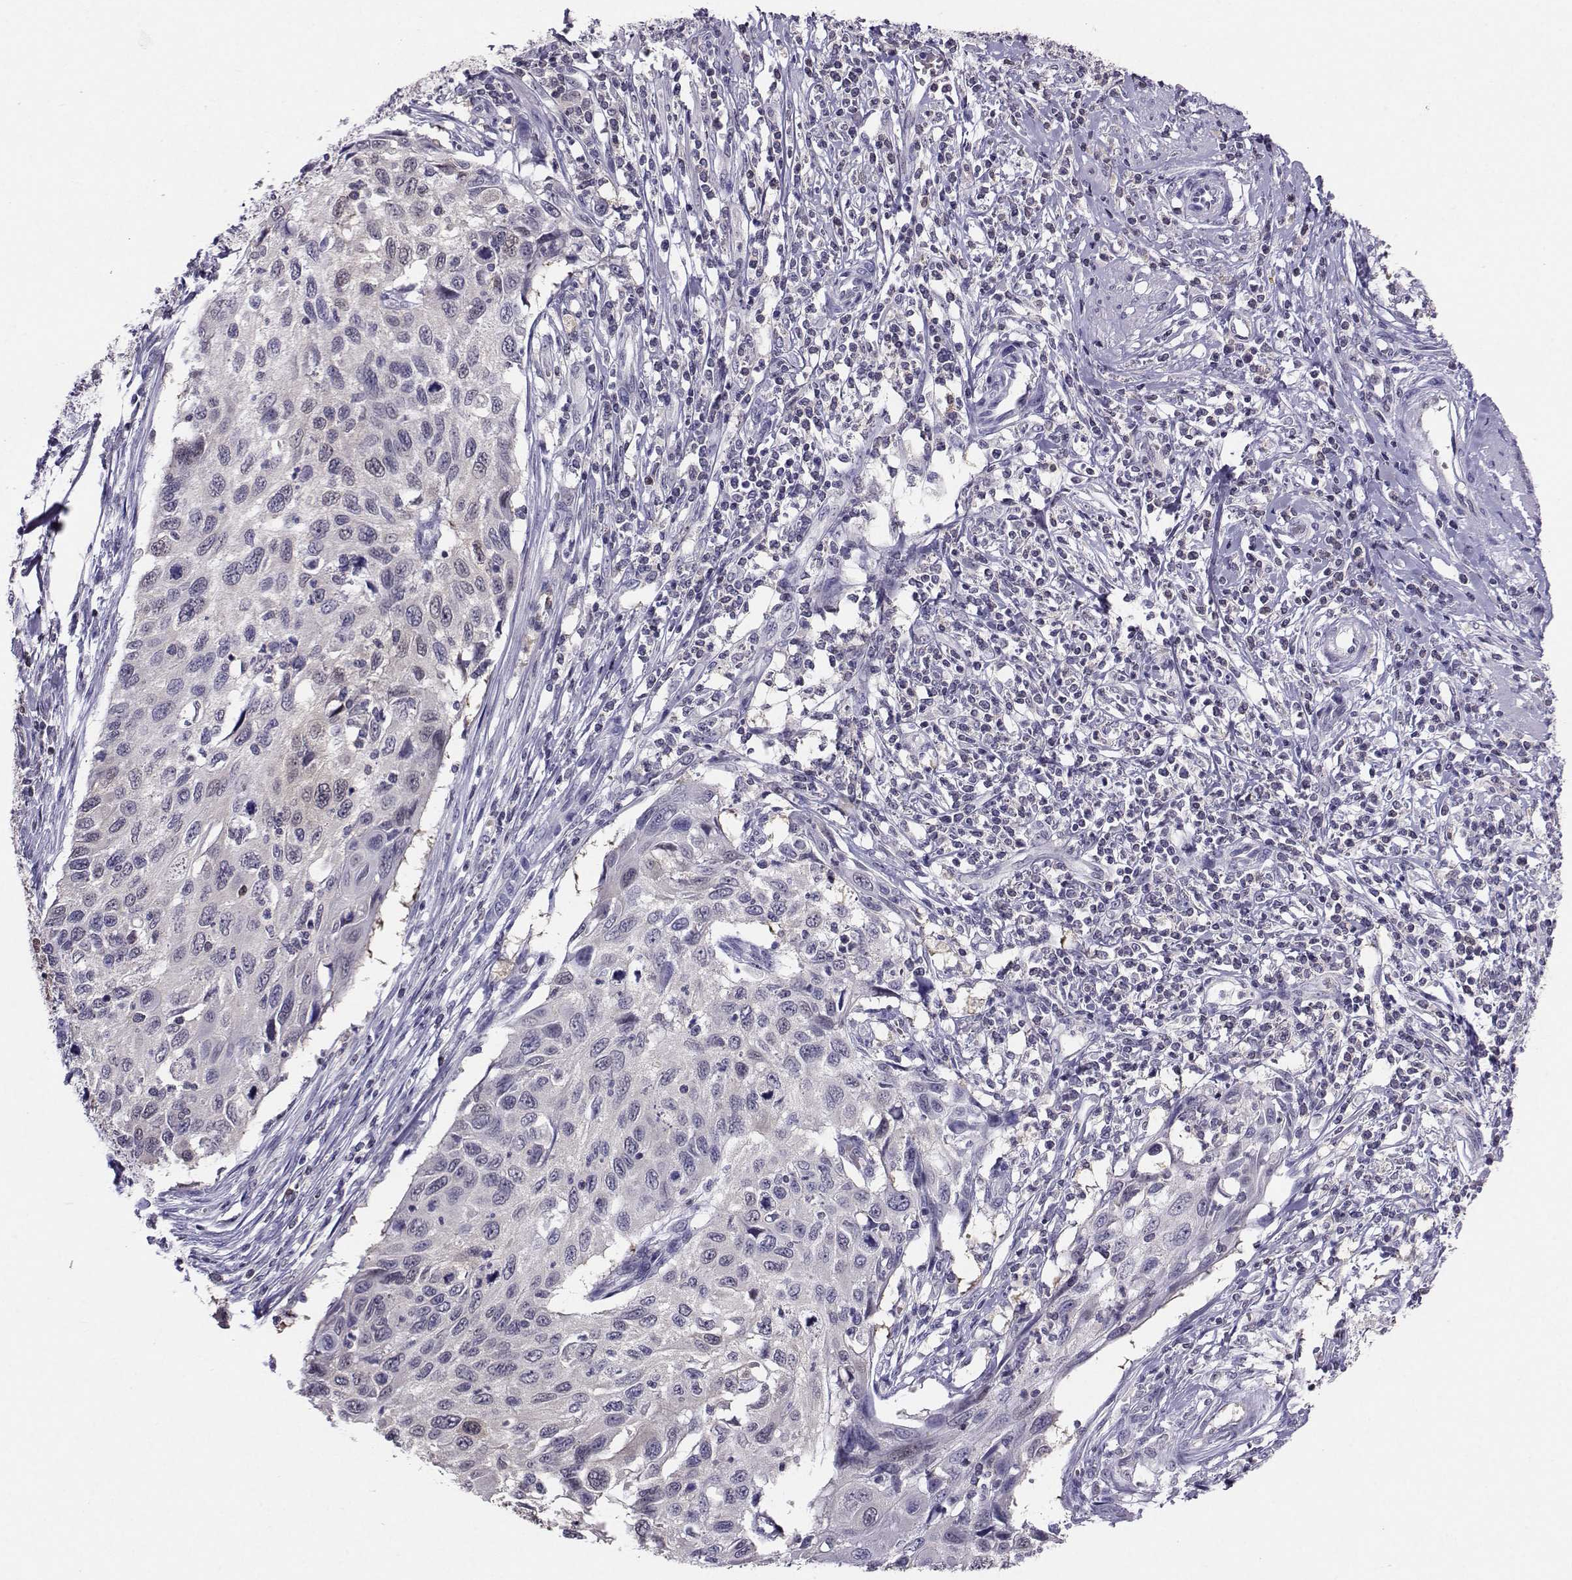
{"staining": {"intensity": "negative", "quantity": "none", "location": "none"}, "tissue": "cervical cancer", "cell_type": "Tumor cells", "image_type": "cancer", "snomed": [{"axis": "morphology", "description": "Squamous cell carcinoma, NOS"}, {"axis": "topography", "description": "Cervix"}], "caption": "Protein analysis of cervical cancer reveals no significant staining in tumor cells.", "gene": "PGK1", "patient": {"sex": "female", "age": 70}}